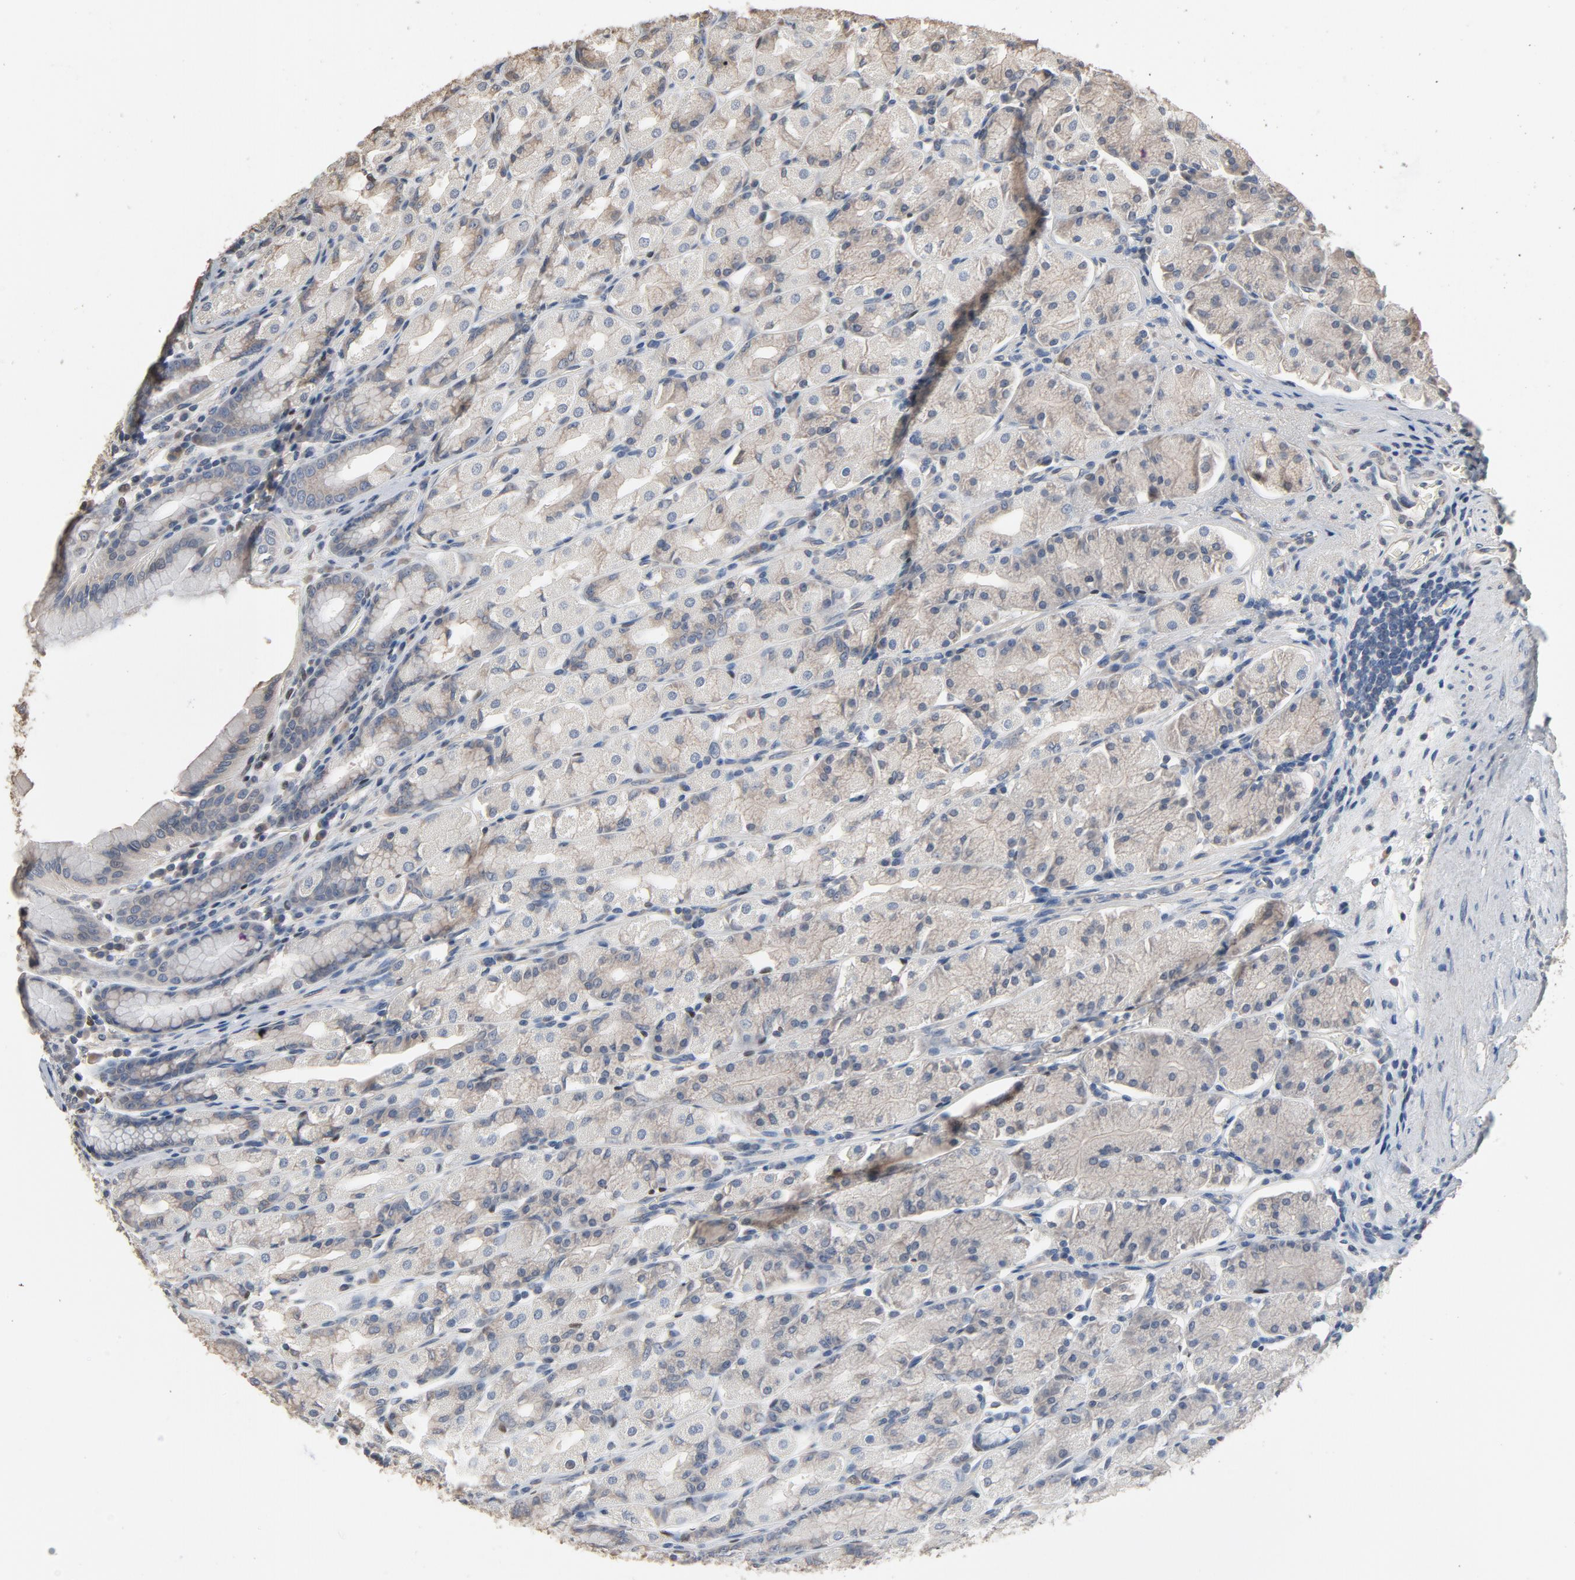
{"staining": {"intensity": "weak", "quantity": "25%-75%", "location": "cytoplasmic/membranous"}, "tissue": "stomach", "cell_type": "Glandular cells", "image_type": "normal", "snomed": [{"axis": "morphology", "description": "Normal tissue, NOS"}, {"axis": "topography", "description": "Stomach, upper"}], "caption": "A high-resolution micrograph shows immunohistochemistry staining of unremarkable stomach, which shows weak cytoplasmic/membranous positivity in about 25%-75% of glandular cells.", "gene": "SOX6", "patient": {"sex": "male", "age": 68}}